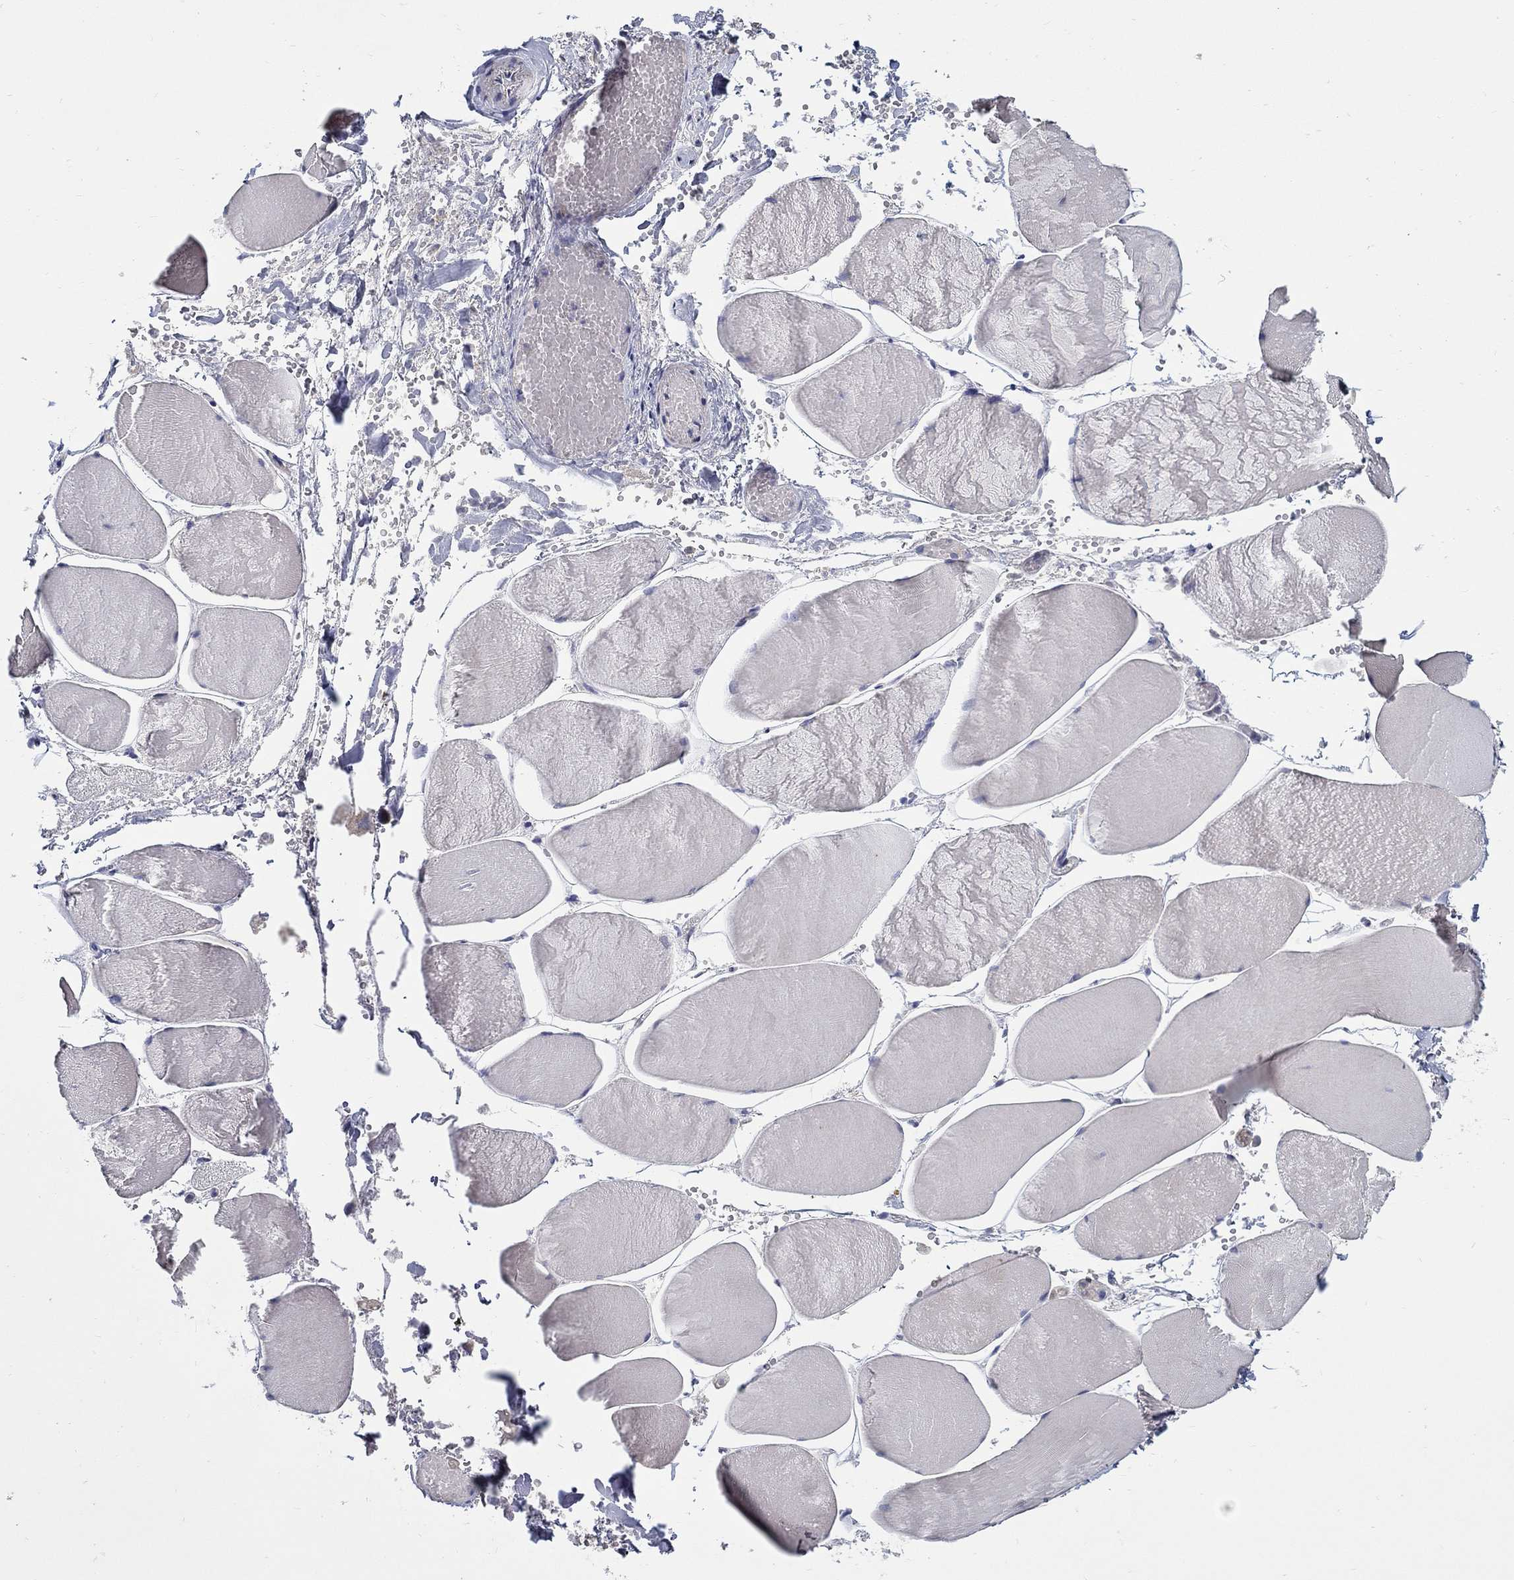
{"staining": {"intensity": "negative", "quantity": "none", "location": "none"}, "tissue": "skeletal muscle", "cell_type": "Myocytes", "image_type": "normal", "snomed": [{"axis": "morphology", "description": "Normal tissue, NOS"}, {"axis": "morphology", "description": "Malignant melanoma, Metastatic site"}, {"axis": "topography", "description": "Skeletal muscle"}], "caption": "IHC of benign human skeletal muscle reveals no positivity in myocytes.", "gene": "ABCA4", "patient": {"sex": "male", "age": 50}}